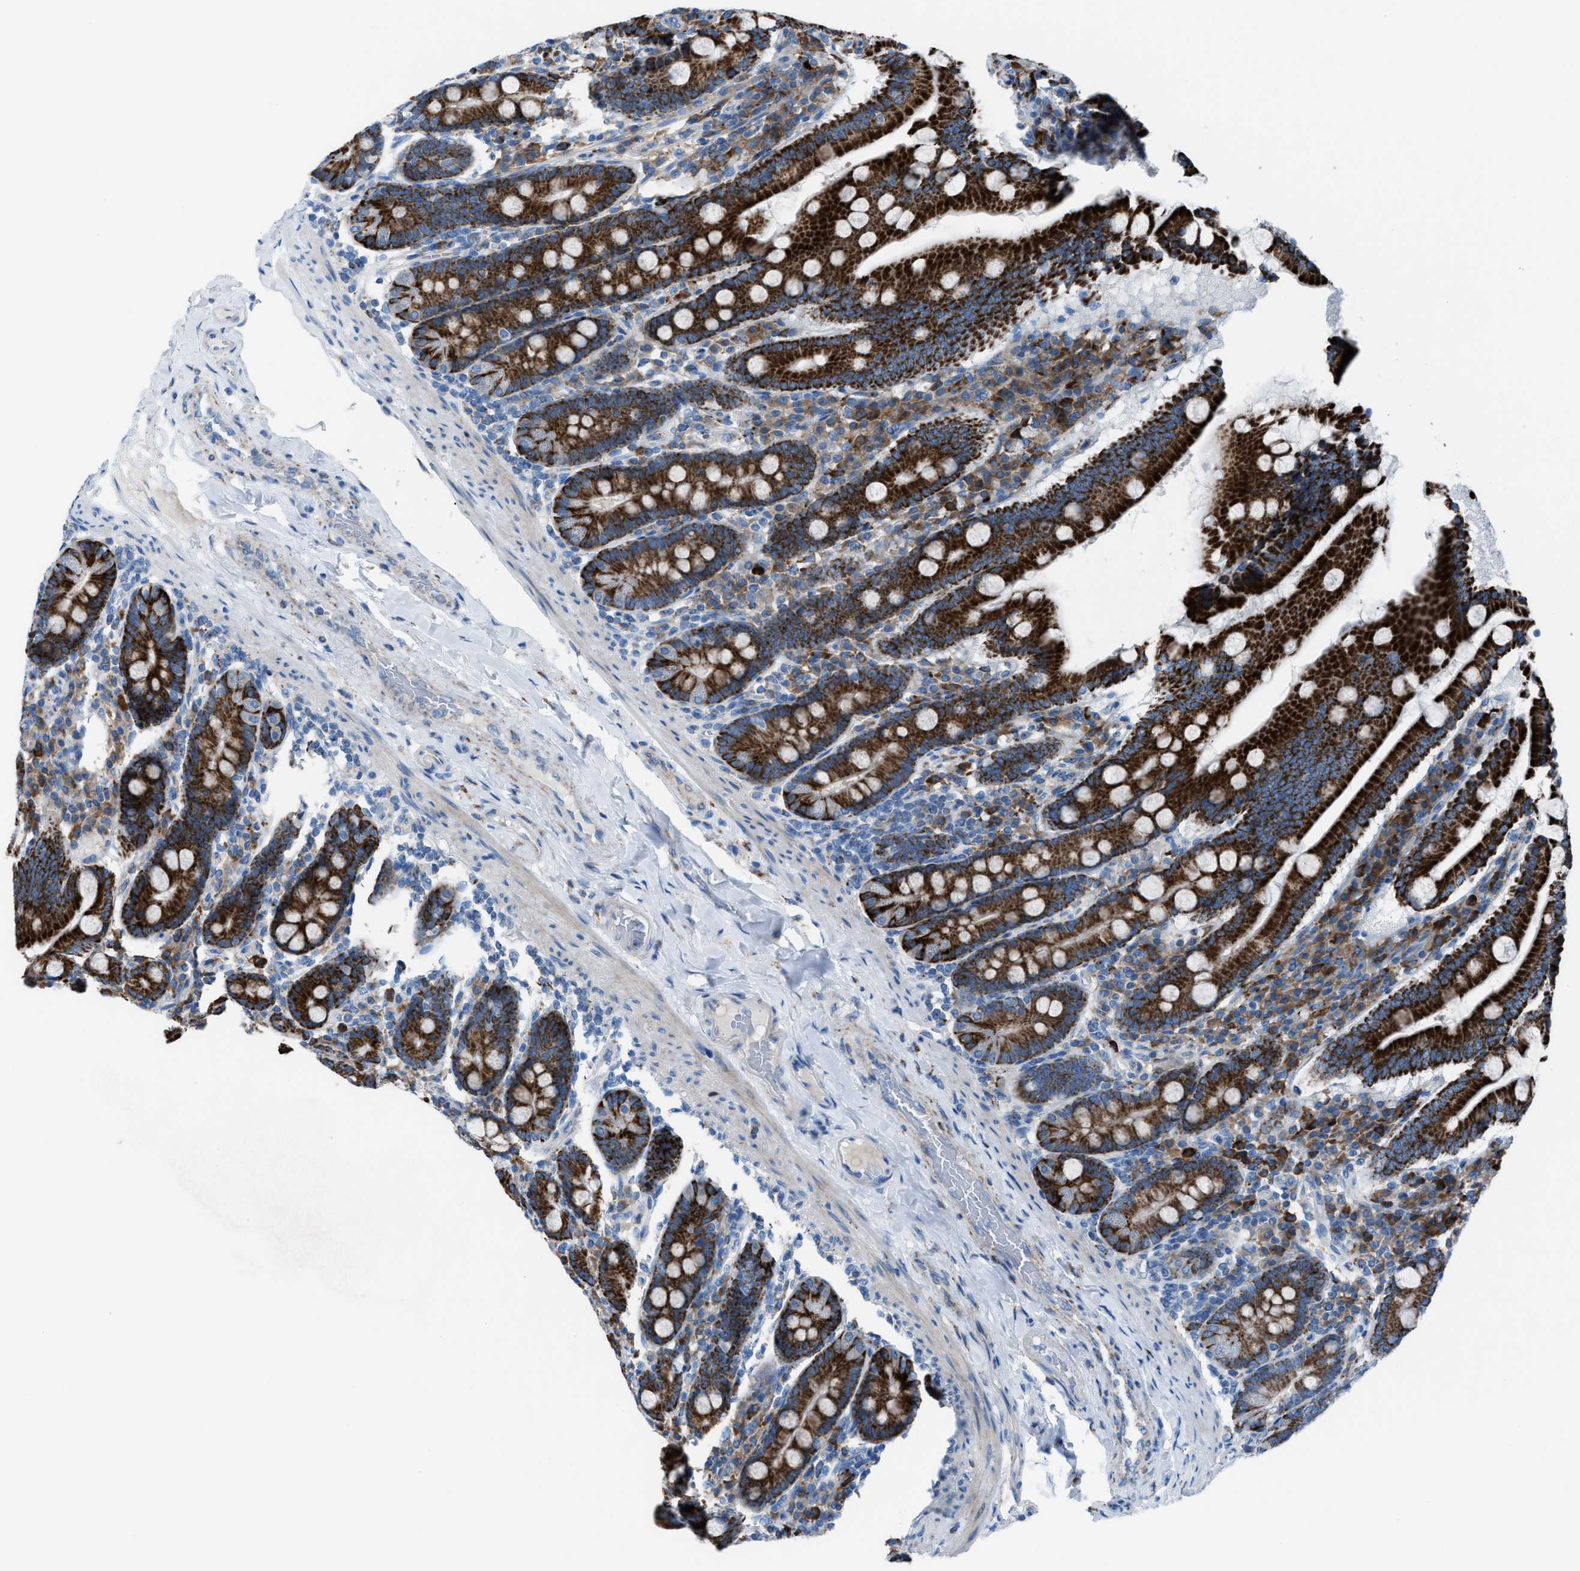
{"staining": {"intensity": "strong", "quantity": ">75%", "location": "cytoplasmic/membranous"}, "tissue": "duodenum", "cell_type": "Glandular cells", "image_type": "normal", "snomed": [{"axis": "morphology", "description": "Normal tissue, NOS"}, {"axis": "topography", "description": "Duodenum"}], "caption": "Immunohistochemical staining of unremarkable duodenum reveals high levels of strong cytoplasmic/membranous positivity in approximately >75% of glandular cells.", "gene": "CD1B", "patient": {"sex": "male", "age": 50}}